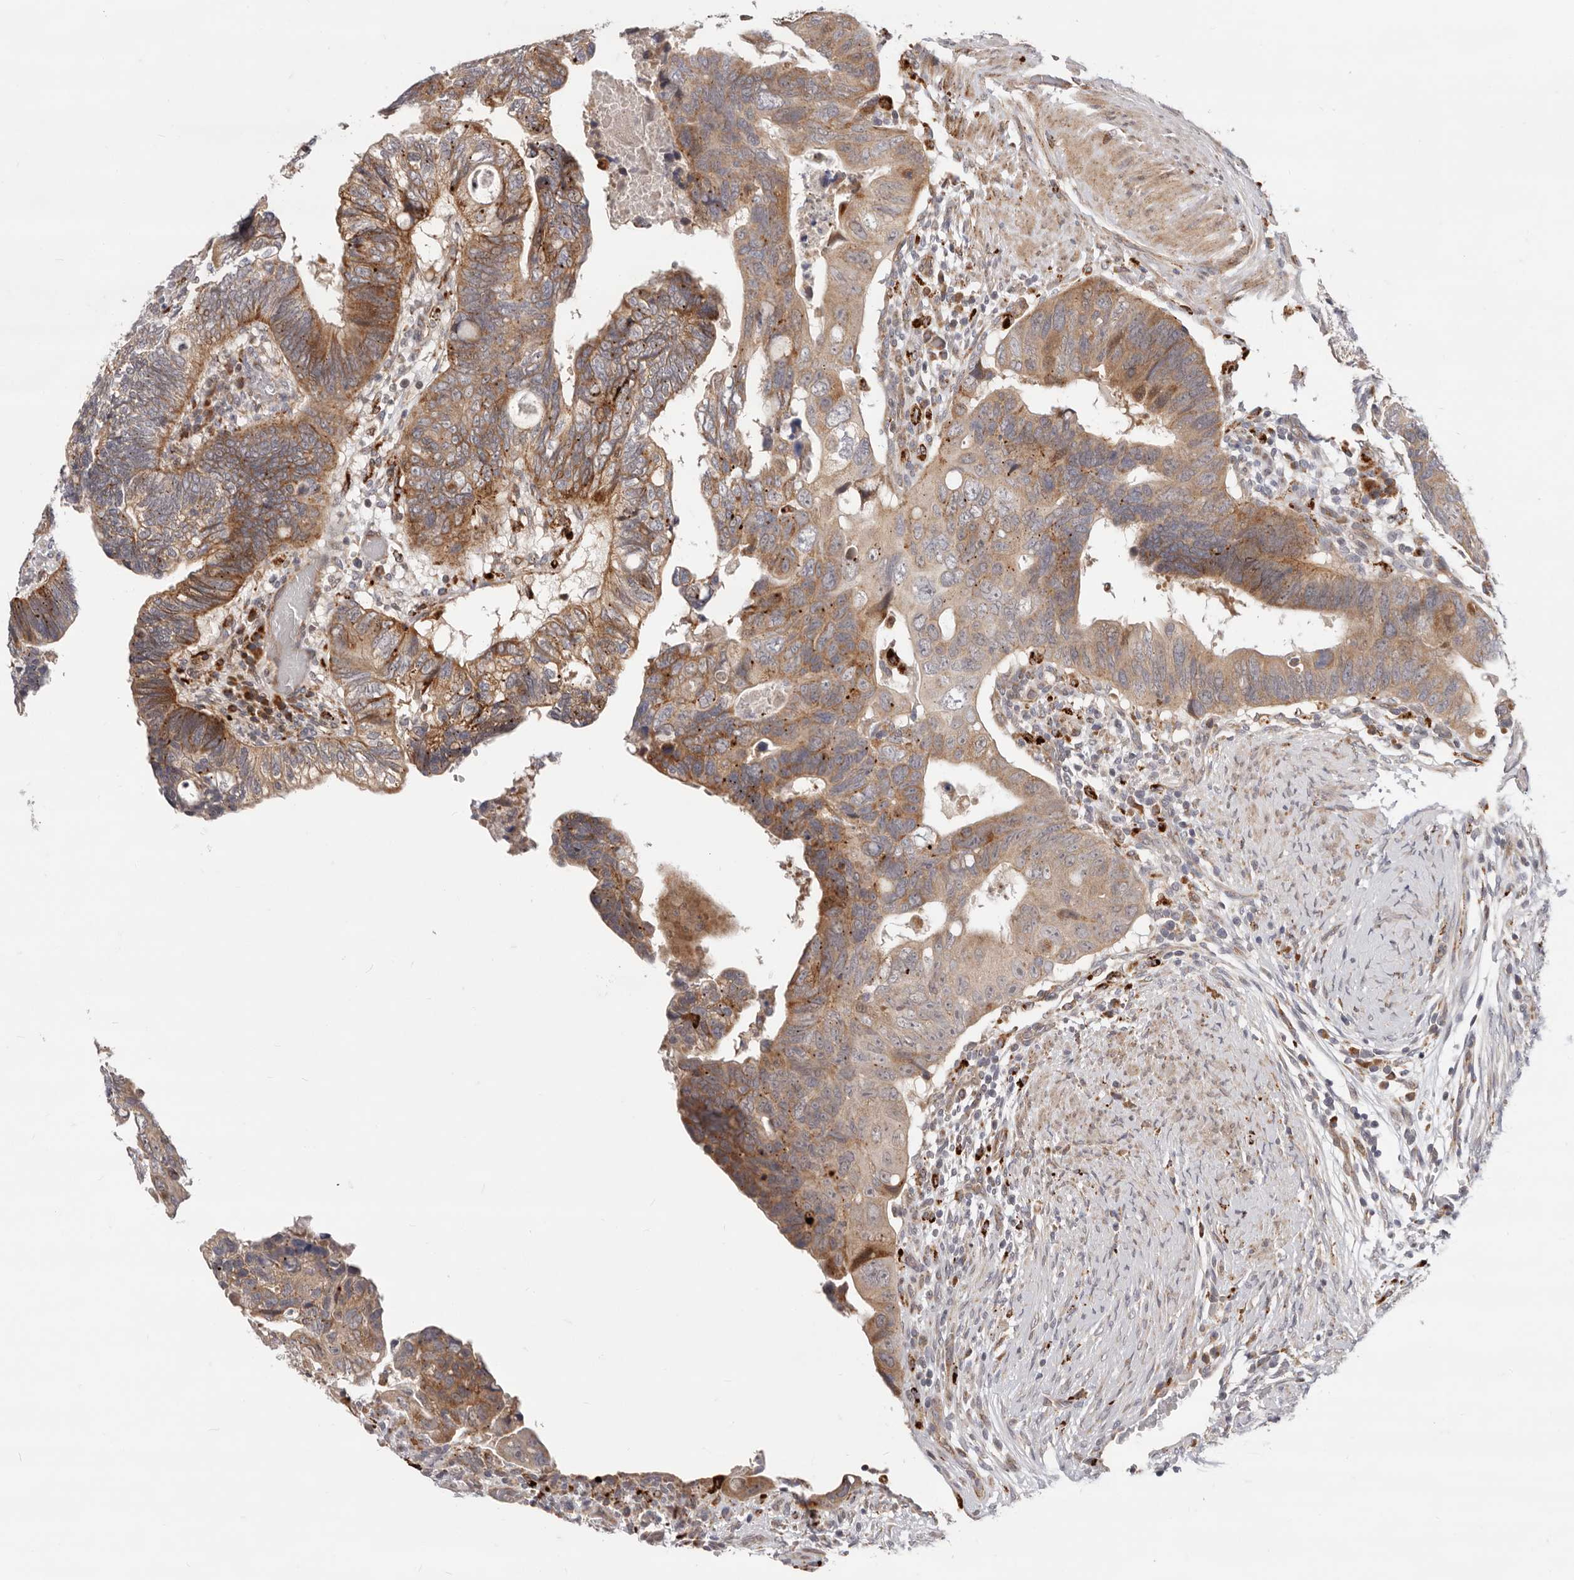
{"staining": {"intensity": "moderate", "quantity": ">75%", "location": "cytoplasmic/membranous"}, "tissue": "colorectal cancer", "cell_type": "Tumor cells", "image_type": "cancer", "snomed": [{"axis": "morphology", "description": "Adenocarcinoma, NOS"}, {"axis": "topography", "description": "Rectum"}], "caption": "The image shows immunohistochemical staining of adenocarcinoma (colorectal). There is moderate cytoplasmic/membranous positivity is identified in approximately >75% of tumor cells.", "gene": "TOR3A", "patient": {"sex": "male", "age": 53}}